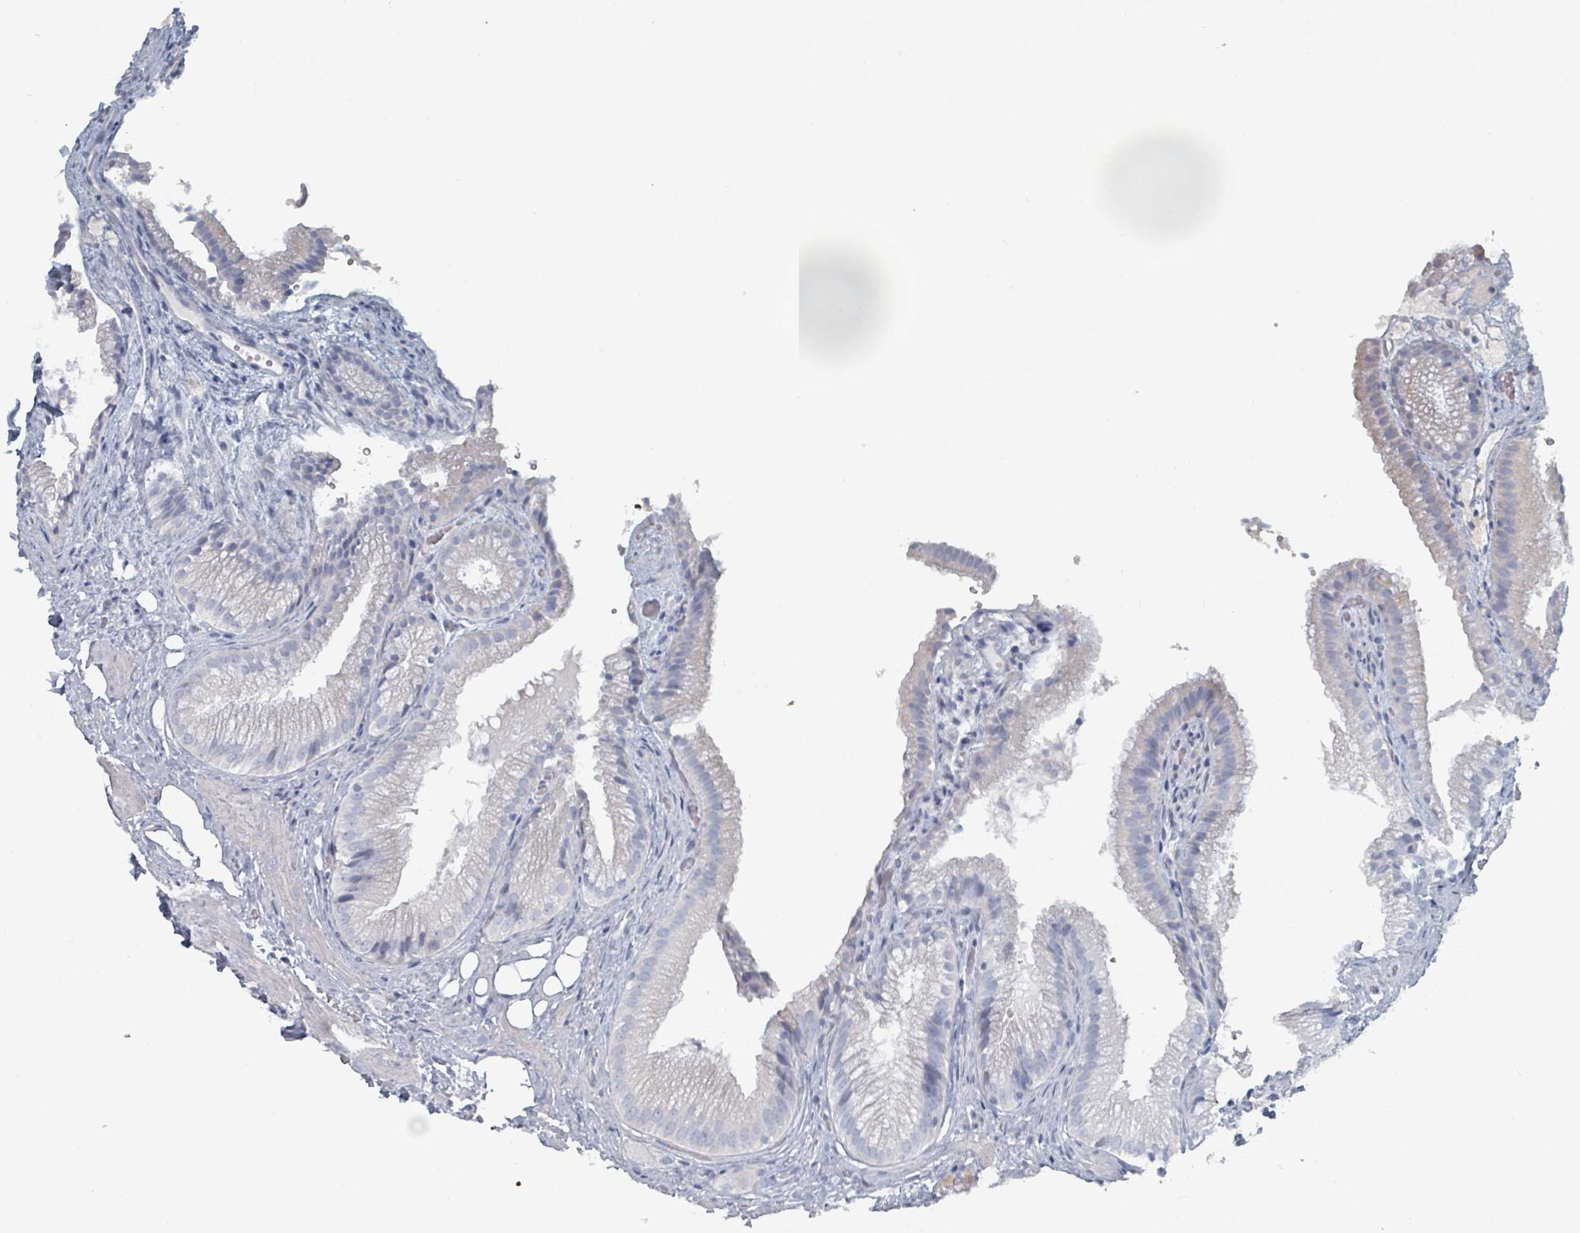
{"staining": {"intensity": "negative", "quantity": "none", "location": "none"}, "tissue": "gallbladder", "cell_type": "Glandular cells", "image_type": "normal", "snomed": [{"axis": "morphology", "description": "Normal tissue, NOS"}, {"axis": "morphology", "description": "Inflammation, NOS"}, {"axis": "topography", "description": "Gallbladder"}], "caption": "Benign gallbladder was stained to show a protein in brown. There is no significant positivity in glandular cells. (DAB (3,3'-diaminobenzidine) IHC with hematoxylin counter stain).", "gene": "HEATR5A", "patient": {"sex": "male", "age": 51}}